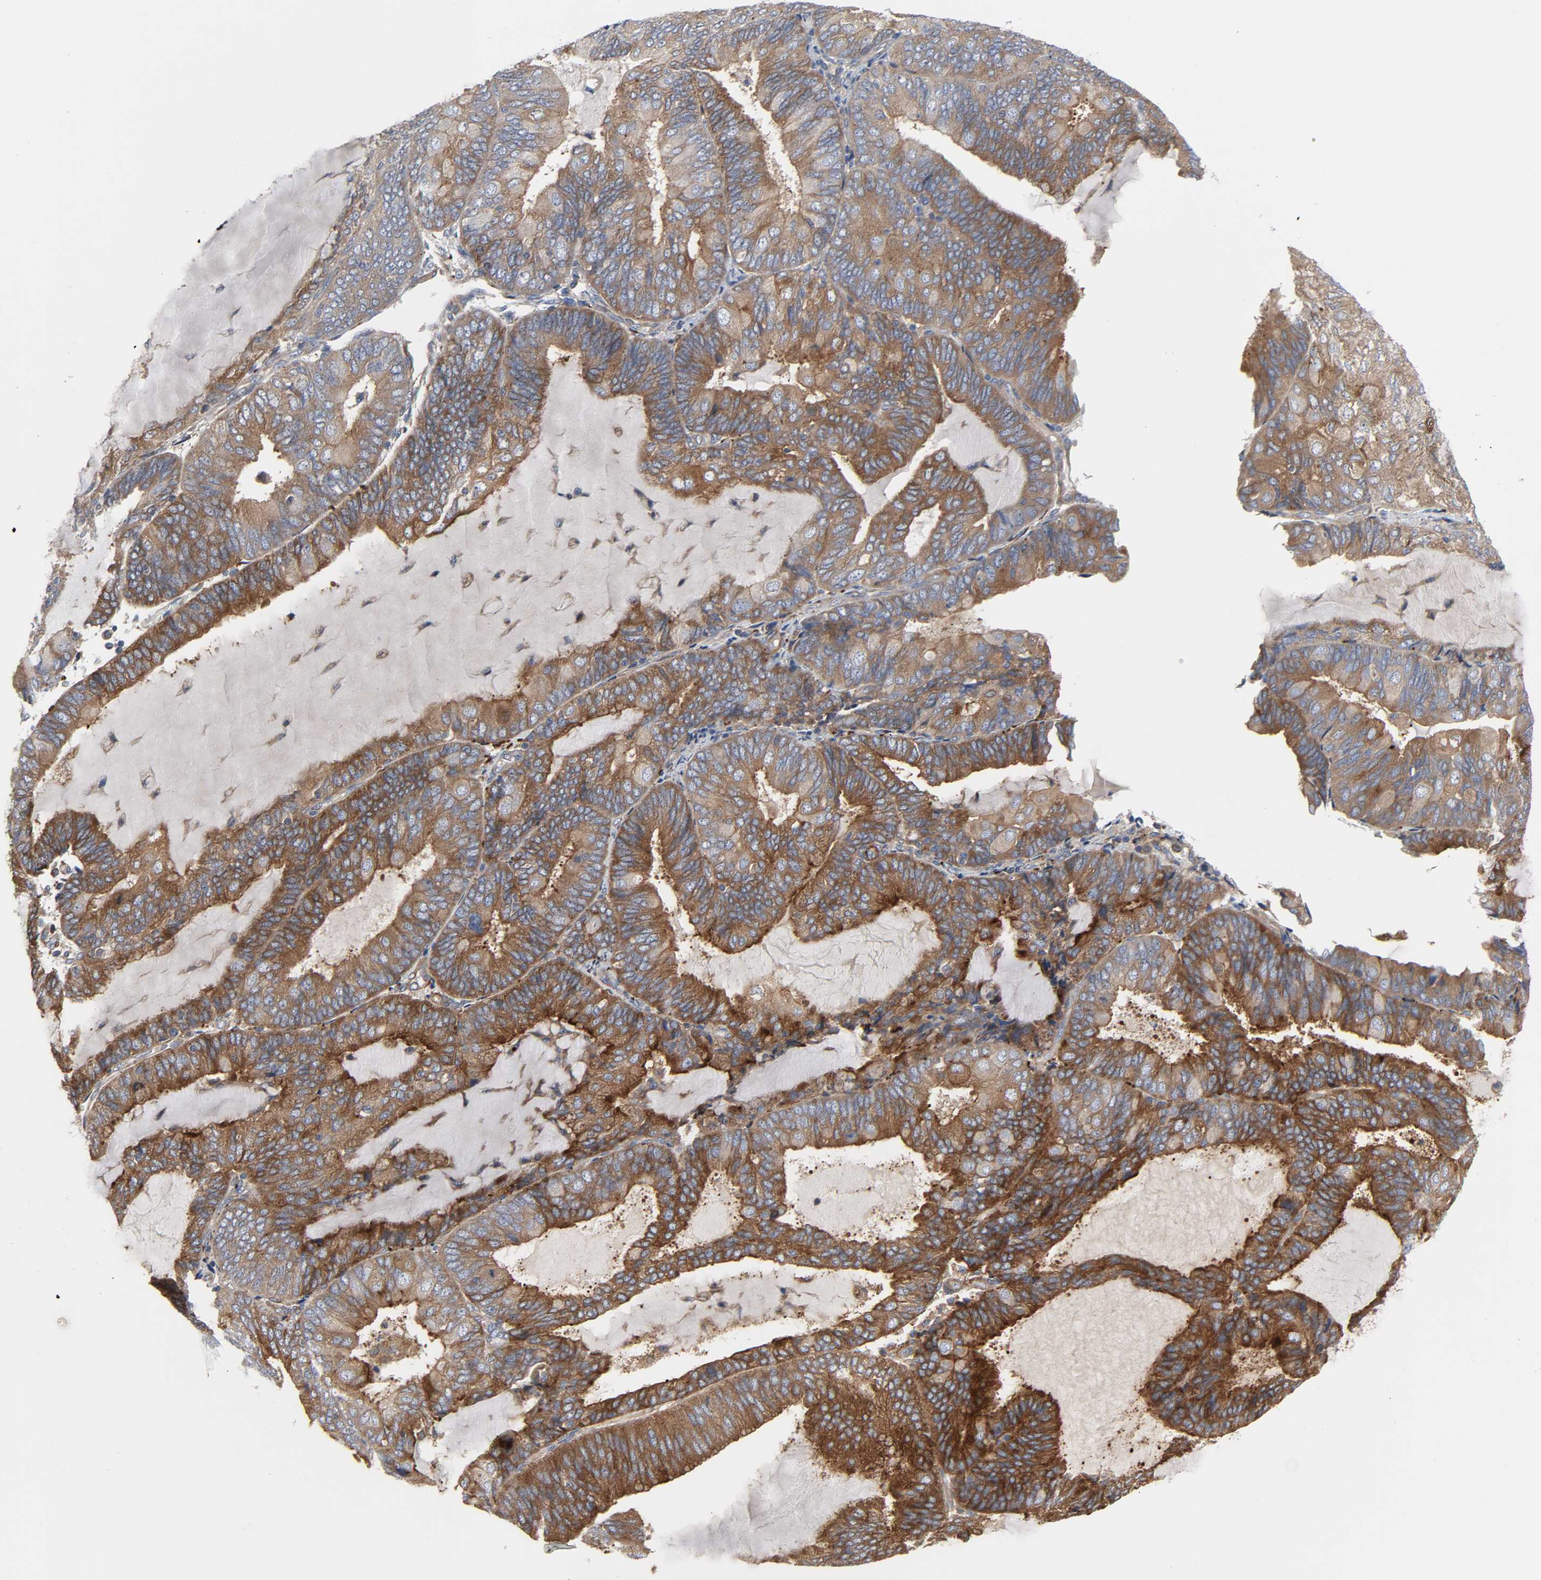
{"staining": {"intensity": "strong", "quantity": ">75%", "location": "cytoplasmic/membranous"}, "tissue": "endometrial cancer", "cell_type": "Tumor cells", "image_type": "cancer", "snomed": [{"axis": "morphology", "description": "Adenocarcinoma, NOS"}, {"axis": "topography", "description": "Endometrium"}], "caption": "Strong cytoplasmic/membranous protein expression is appreciated in approximately >75% of tumor cells in endometrial cancer (adenocarcinoma).", "gene": "ARHGAP1", "patient": {"sex": "female", "age": 81}}